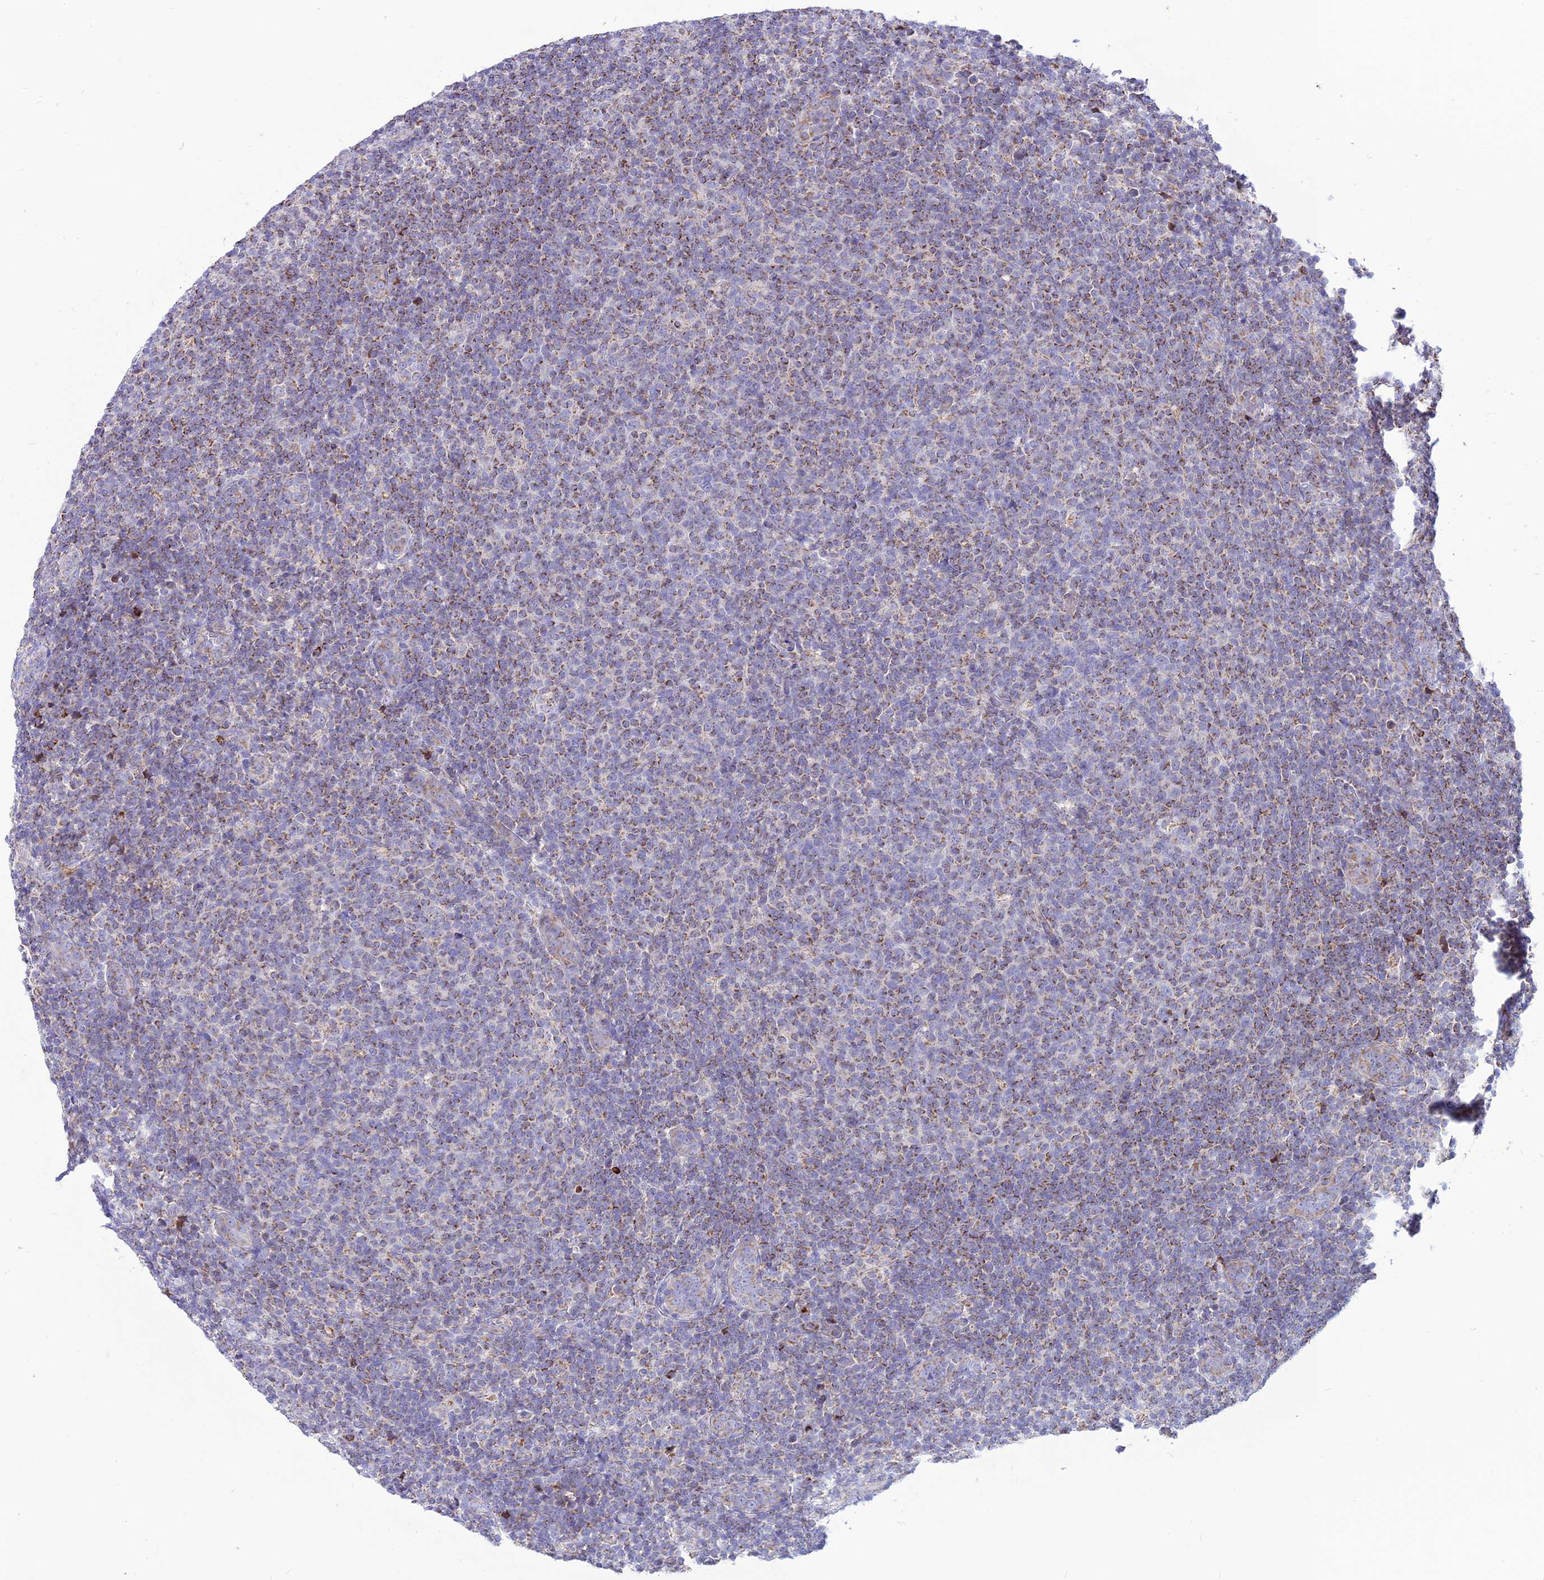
{"staining": {"intensity": "weak", "quantity": "25%-75%", "location": "cytoplasmic/membranous"}, "tissue": "lymphoma", "cell_type": "Tumor cells", "image_type": "cancer", "snomed": [{"axis": "morphology", "description": "Malignant lymphoma, non-Hodgkin's type, Low grade"}, {"axis": "topography", "description": "Lymph node"}], "caption": "IHC micrograph of human malignant lymphoma, non-Hodgkin's type (low-grade) stained for a protein (brown), which shows low levels of weak cytoplasmic/membranous expression in about 25%-75% of tumor cells.", "gene": "ECI1", "patient": {"sex": "male", "age": 66}}